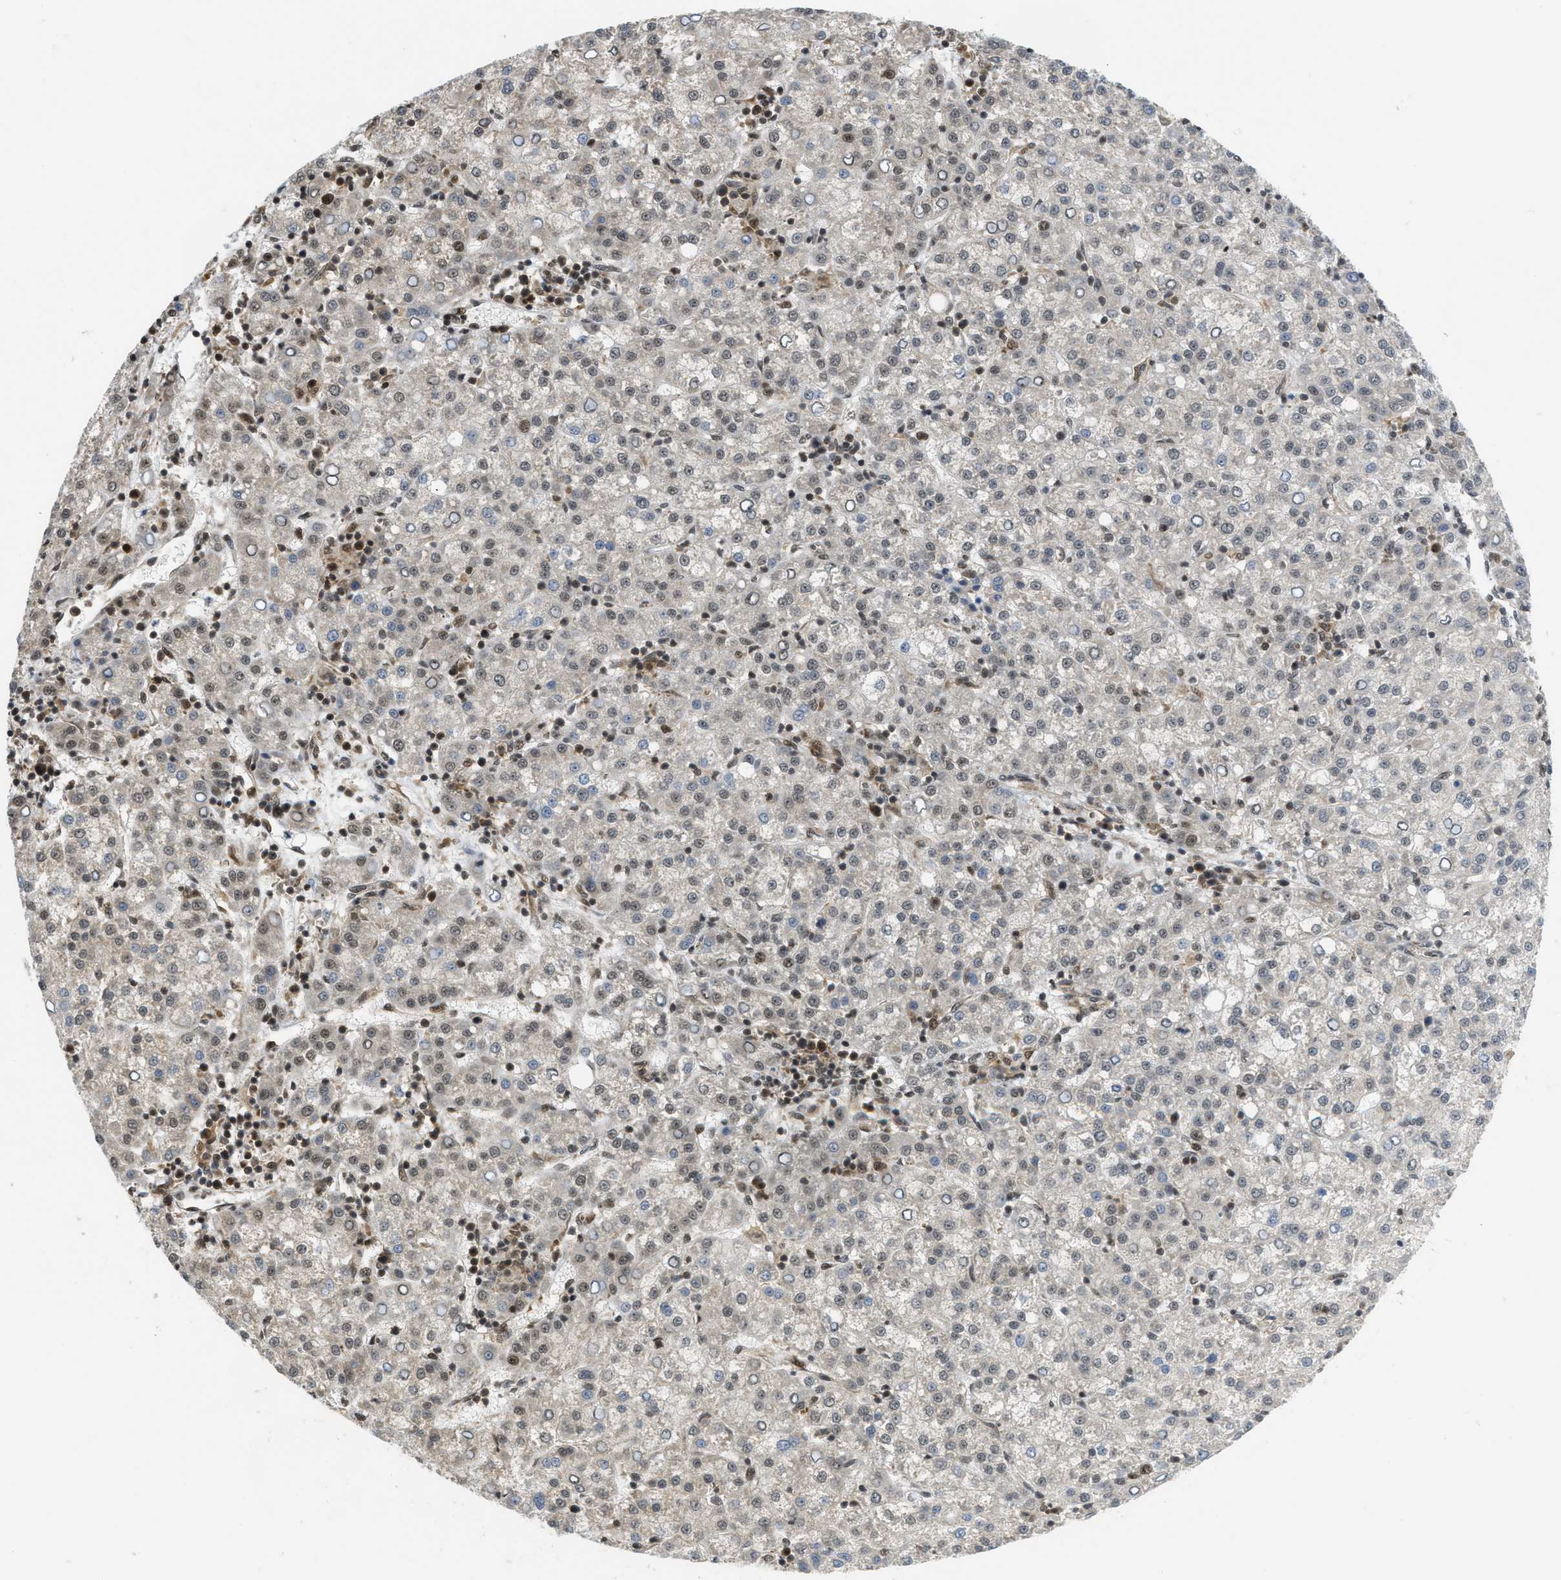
{"staining": {"intensity": "weak", "quantity": "25%-75%", "location": "nuclear"}, "tissue": "liver cancer", "cell_type": "Tumor cells", "image_type": "cancer", "snomed": [{"axis": "morphology", "description": "Carcinoma, Hepatocellular, NOS"}, {"axis": "topography", "description": "Liver"}], "caption": "An image of liver hepatocellular carcinoma stained for a protein demonstrates weak nuclear brown staining in tumor cells.", "gene": "TACC1", "patient": {"sex": "female", "age": 58}}